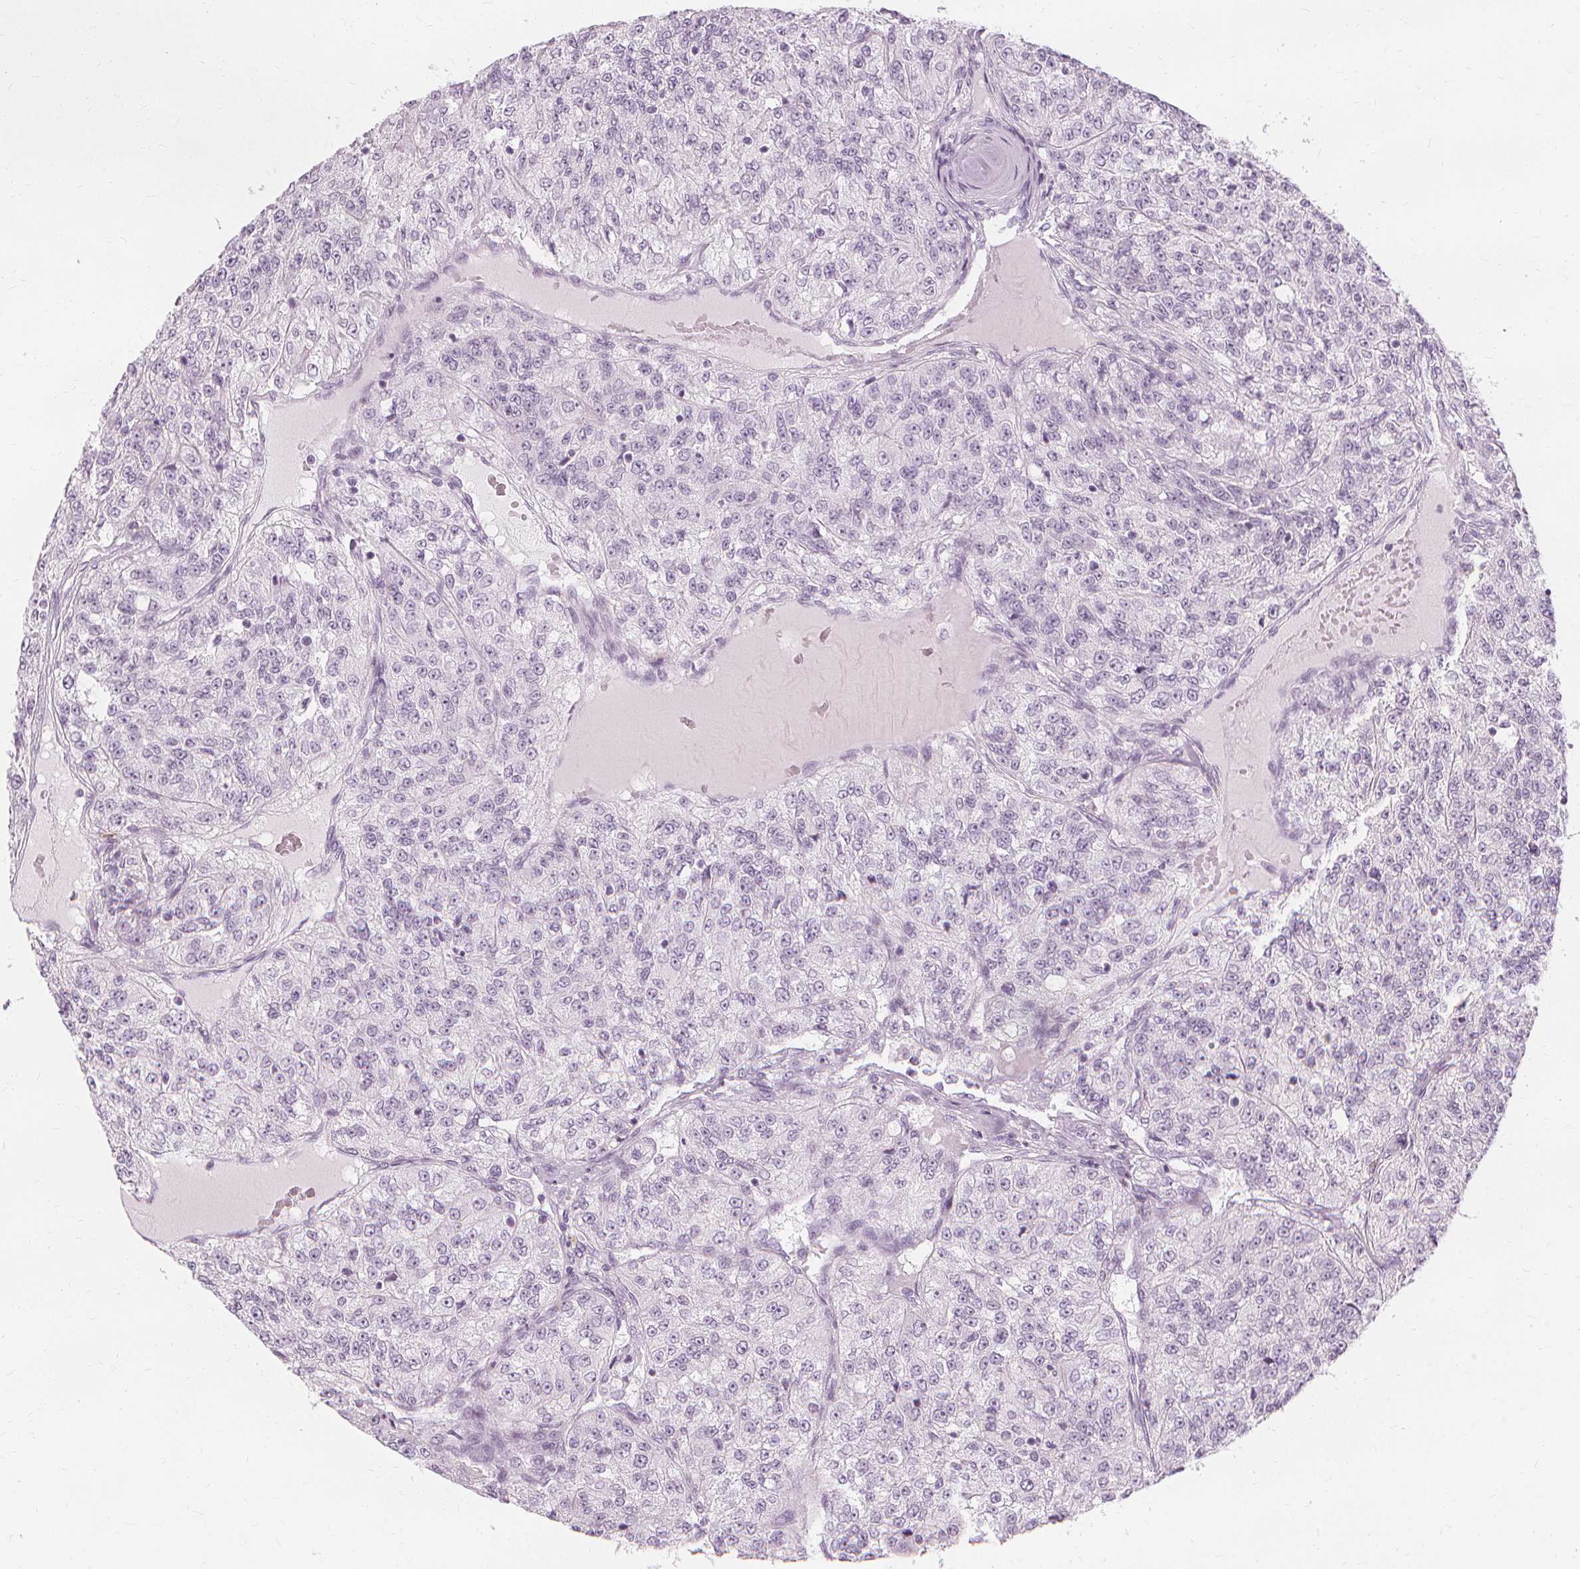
{"staining": {"intensity": "negative", "quantity": "none", "location": "none"}, "tissue": "renal cancer", "cell_type": "Tumor cells", "image_type": "cancer", "snomed": [{"axis": "morphology", "description": "Adenocarcinoma, NOS"}, {"axis": "topography", "description": "Kidney"}], "caption": "Immunohistochemical staining of renal cancer displays no significant expression in tumor cells.", "gene": "TFF1", "patient": {"sex": "female", "age": 63}}